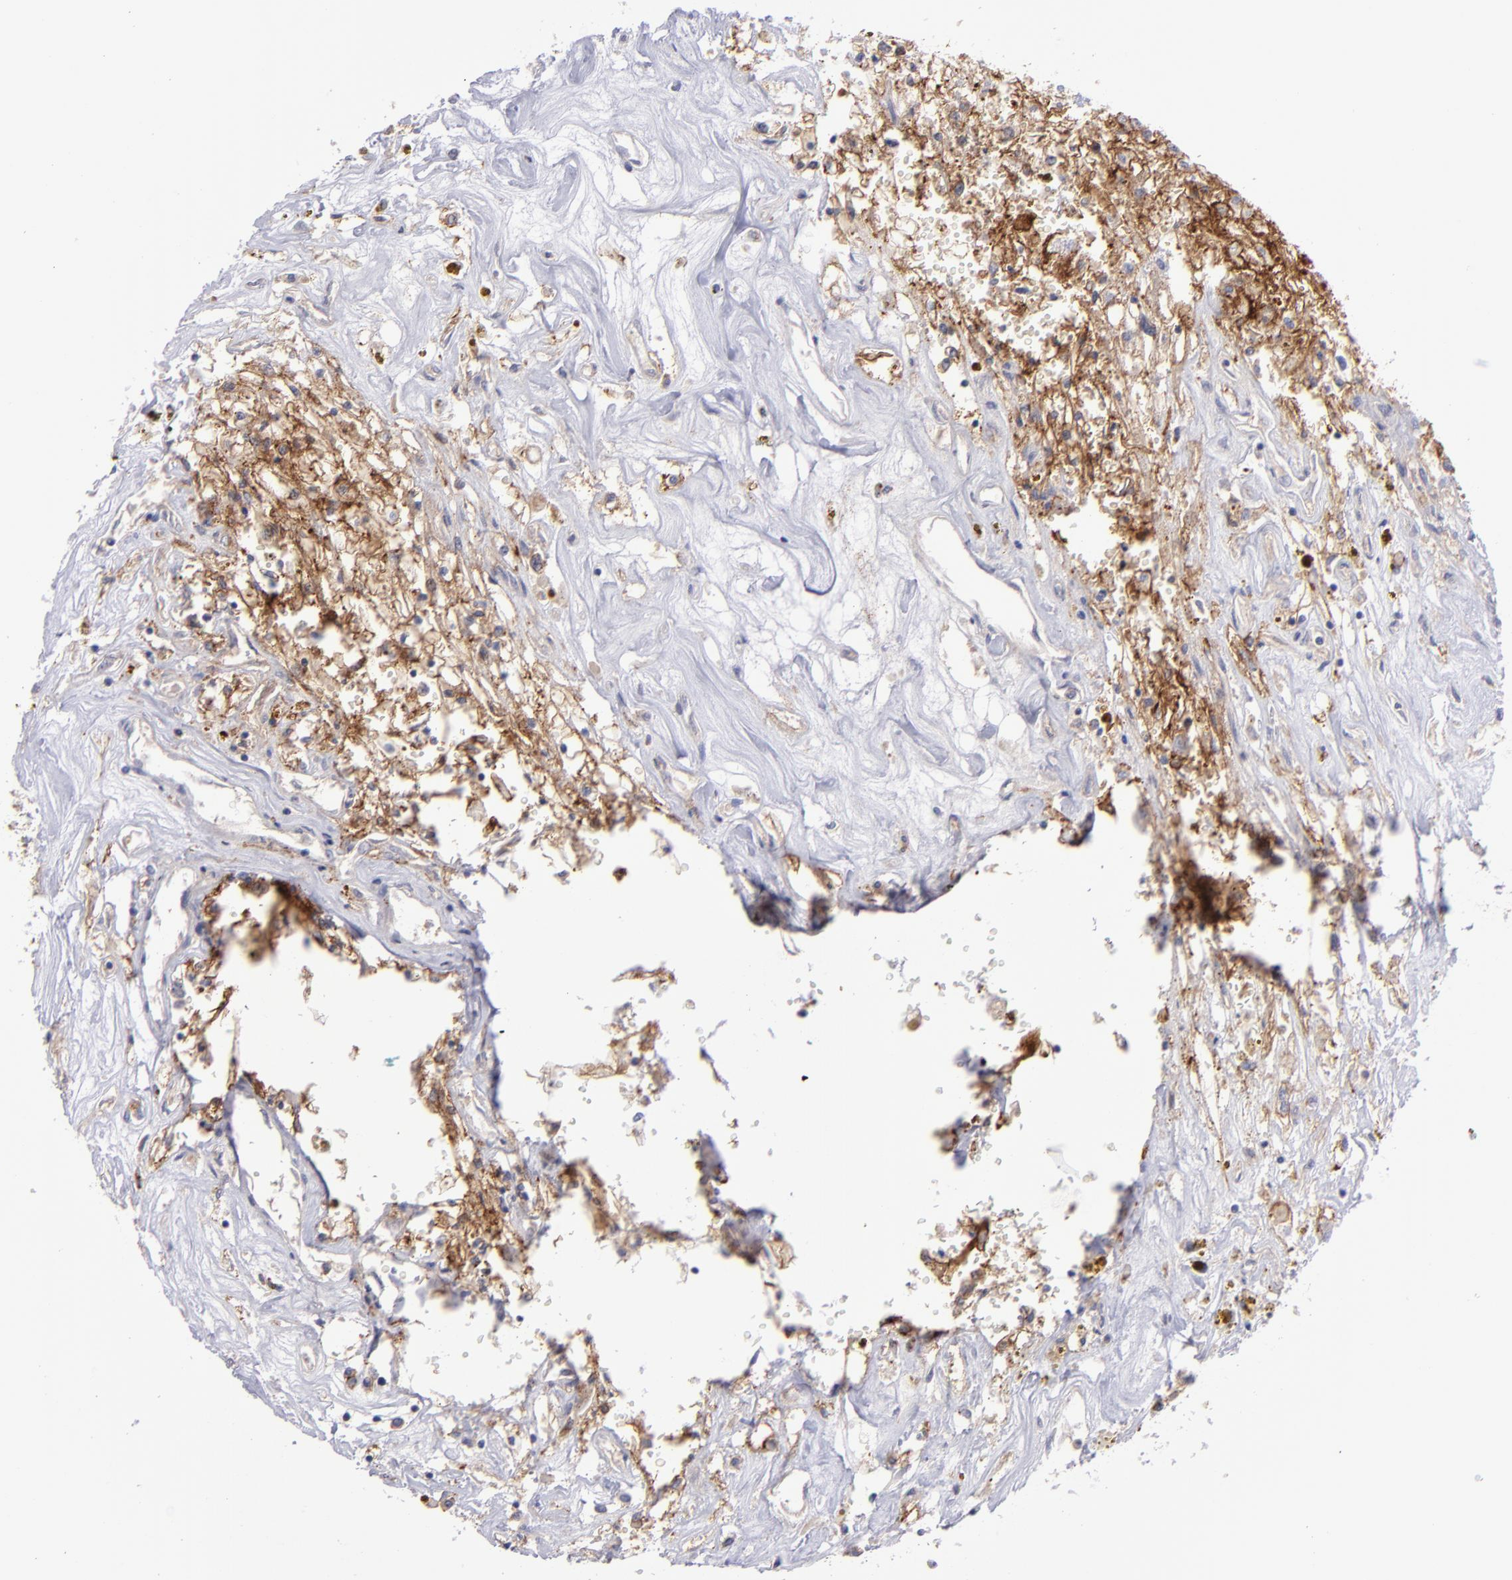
{"staining": {"intensity": "moderate", "quantity": ">75%", "location": "cytoplasmic/membranous"}, "tissue": "renal cancer", "cell_type": "Tumor cells", "image_type": "cancer", "snomed": [{"axis": "morphology", "description": "Adenocarcinoma, NOS"}, {"axis": "topography", "description": "Kidney"}], "caption": "Immunohistochemical staining of human renal adenocarcinoma demonstrates moderate cytoplasmic/membranous protein positivity in approximately >75% of tumor cells. Nuclei are stained in blue.", "gene": "BSG", "patient": {"sex": "male", "age": 78}}